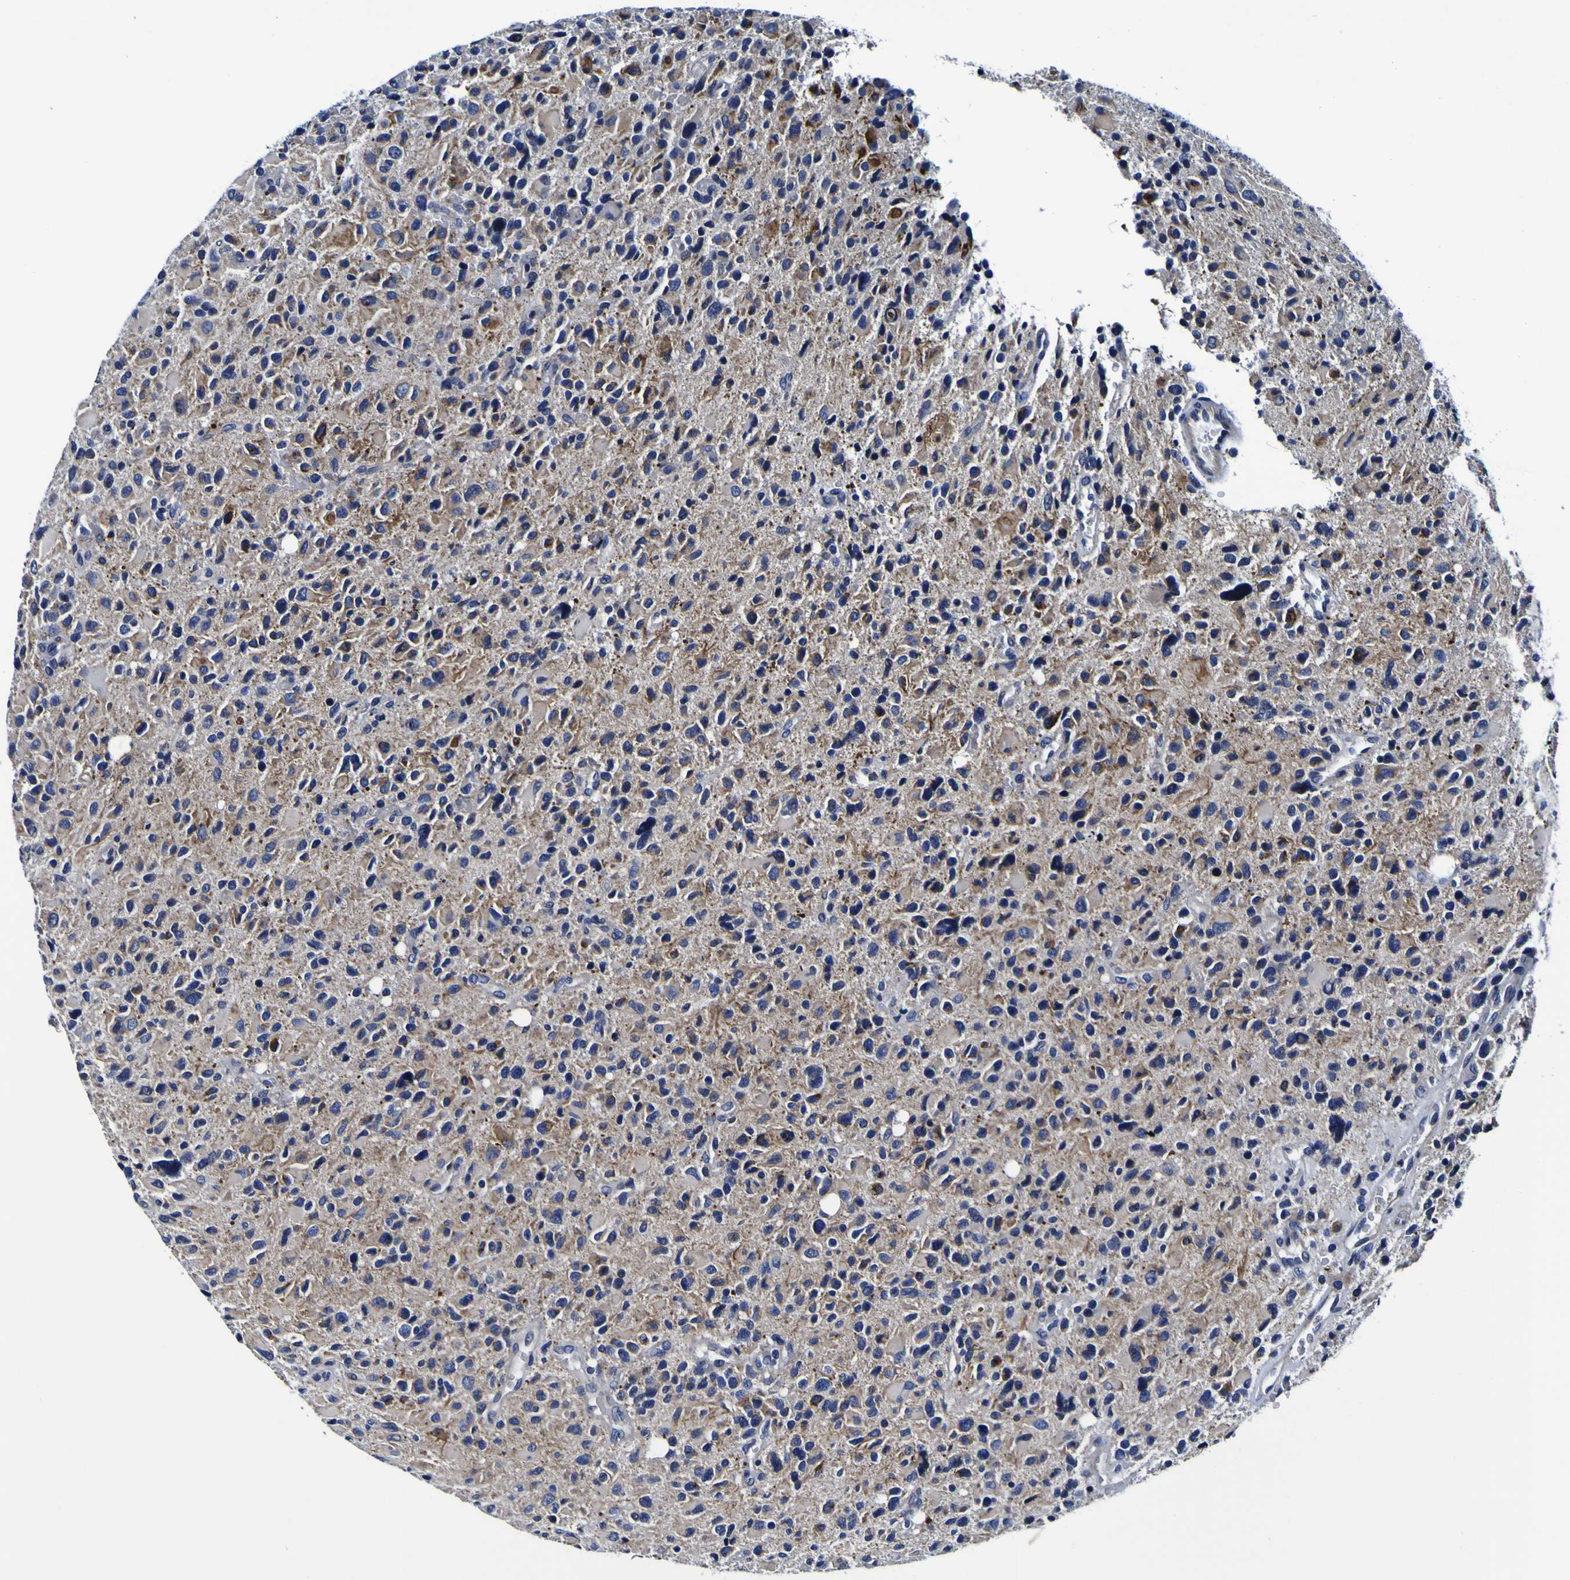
{"staining": {"intensity": "moderate", "quantity": "<25%", "location": "cytoplasmic/membranous"}, "tissue": "glioma", "cell_type": "Tumor cells", "image_type": "cancer", "snomed": [{"axis": "morphology", "description": "Glioma, malignant, High grade"}, {"axis": "topography", "description": "Brain"}], "caption": "Moderate cytoplasmic/membranous protein staining is seen in approximately <25% of tumor cells in high-grade glioma (malignant).", "gene": "PDLIM4", "patient": {"sex": "male", "age": 48}}